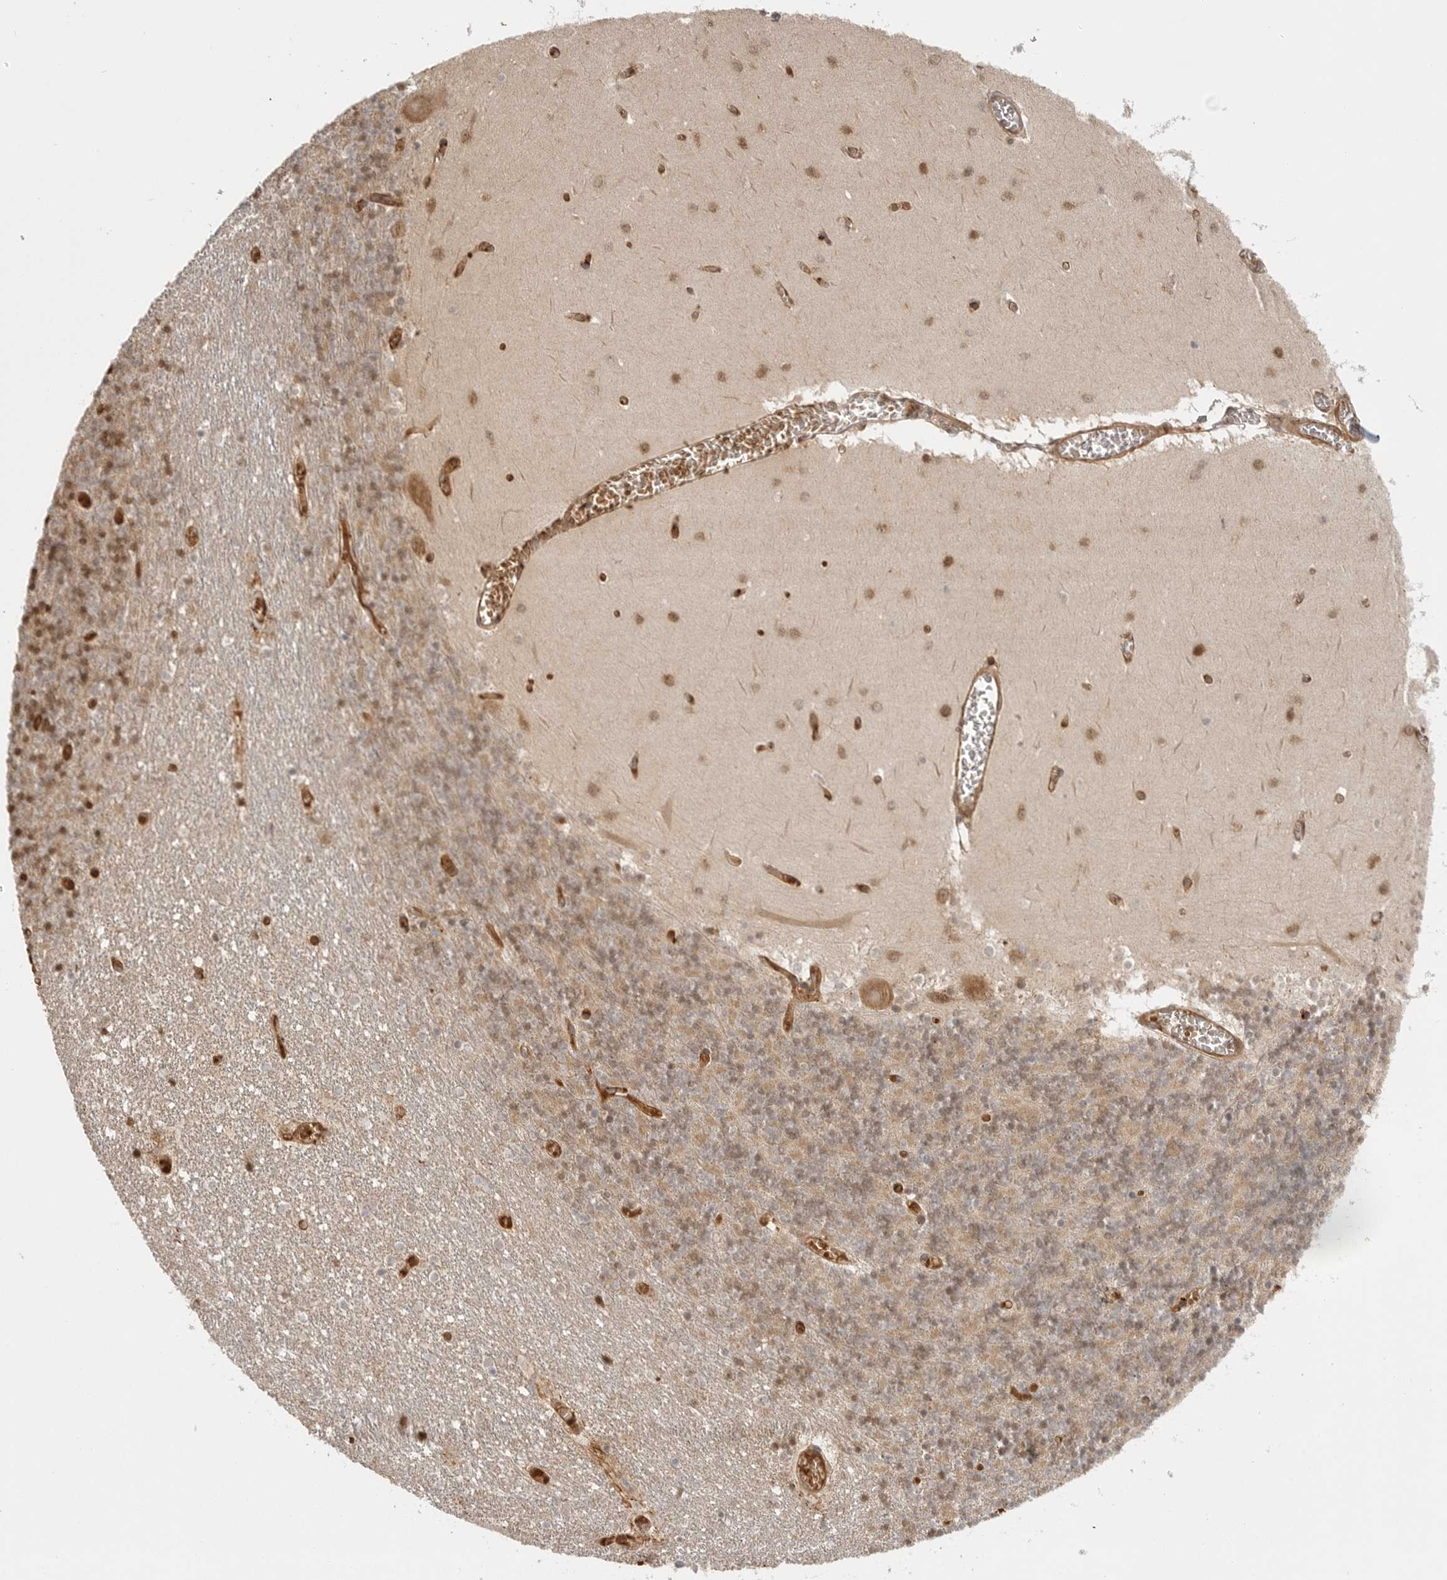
{"staining": {"intensity": "weak", "quantity": "25%-75%", "location": "cytoplasmic/membranous"}, "tissue": "cerebellum", "cell_type": "Cells in granular layer", "image_type": "normal", "snomed": [{"axis": "morphology", "description": "Normal tissue, NOS"}, {"axis": "topography", "description": "Cerebellum"}], "caption": "Immunohistochemistry of benign cerebellum exhibits low levels of weak cytoplasmic/membranous expression in about 25%-75% of cells in granular layer.", "gene": "CCPG1", "patient": {"sex": "female", "age": 28}}